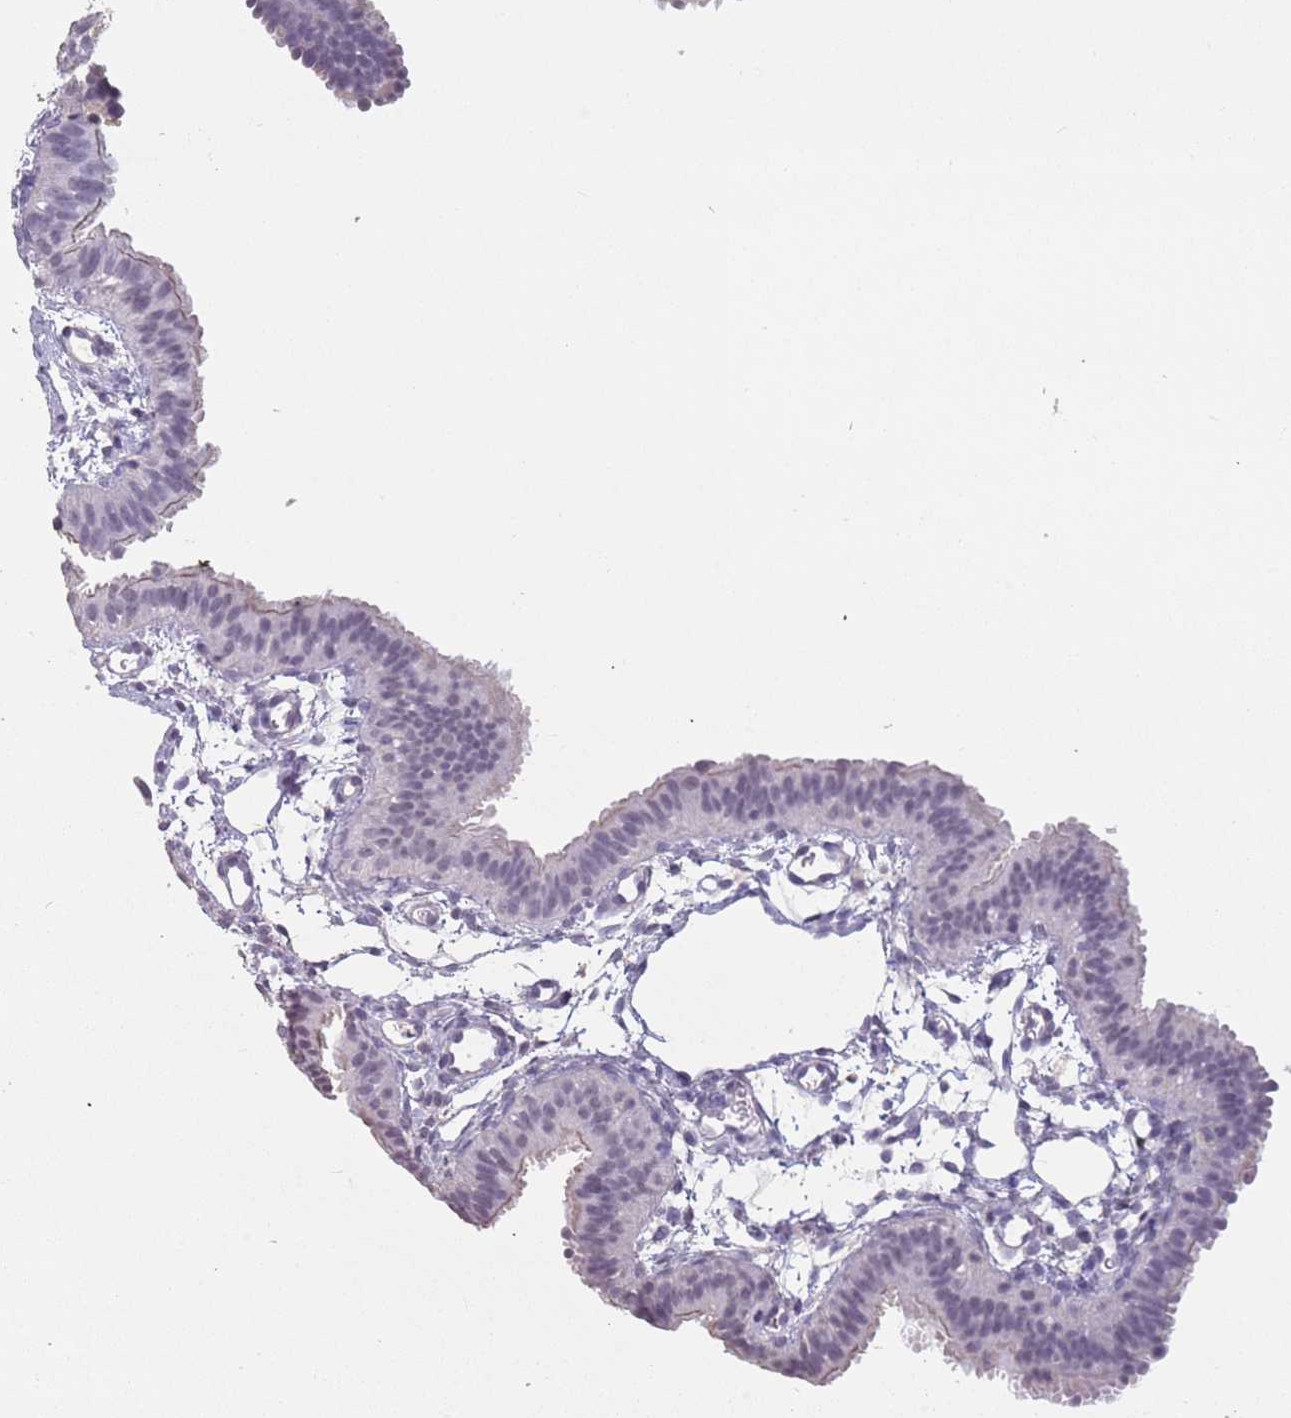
{"staining": {"intensity": "weak", "quantity": "<25%", "location": "cytoplasmic/membranous"}, "tissue": "fallopian tube", "cell_type": "Glandular cells", "image_type": "normal", "snomed": [{"axis": "morphology", "description": "Normal tissue, NOS"}, {"axis": "topography", "description": "Fallopian tube"}], "caption": "There is no significant expression in glandular cells of fallopian tube. Brightfield microscopy of immunohistochemistry (IHC) stained with DAB (3,3'-diaminobenzidine) (brown) and hematoxylin (blue), captured at high magnification.", "gene": "SUN5", "patient": {"sex": "female", "age": 35}}